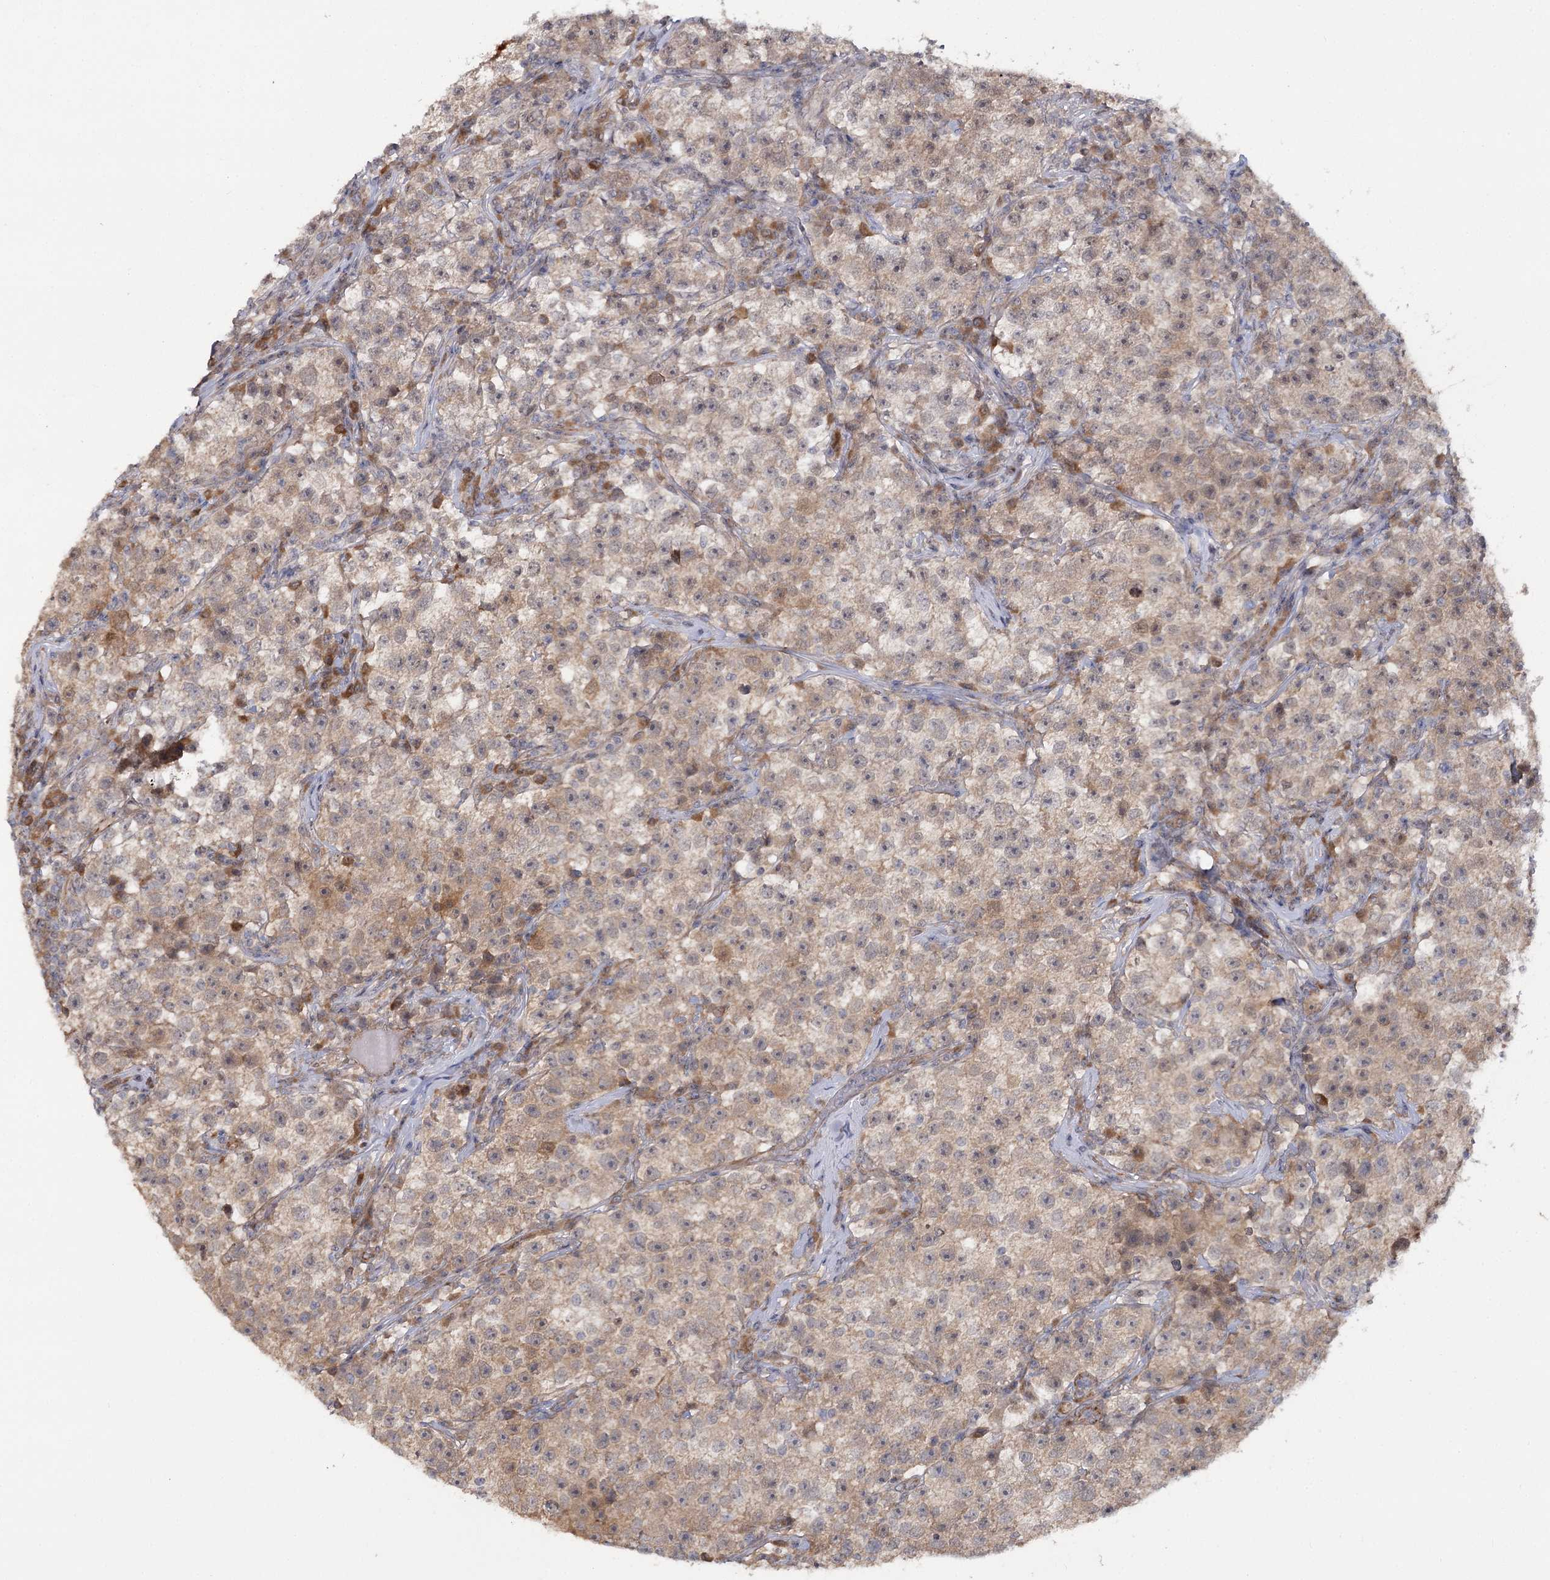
{"staining": {"intensity": "weak", "quantity": ">75%", "location": "cytoplasmic/membranous,nuclear"}, "tissue": "testis cancer", "cell_type": "Tumor cells", "image_type": "cancer", "snomed": [{"axis": "morphology", "description": "Seminoma, NOS"}, {"axis": "topography", "description": "Testis"}], "caption": "A photomicrograph of testis cancer (seminoma) stained for a protein shows weak cytoplasmic/membranous and nuclear brown staining in tumor cells. (DAB IHC, brown staining for protein, blue staining for nuclei).", "gene": "TBC1D9B", "patient": {"sex": "male", "age": 22}}